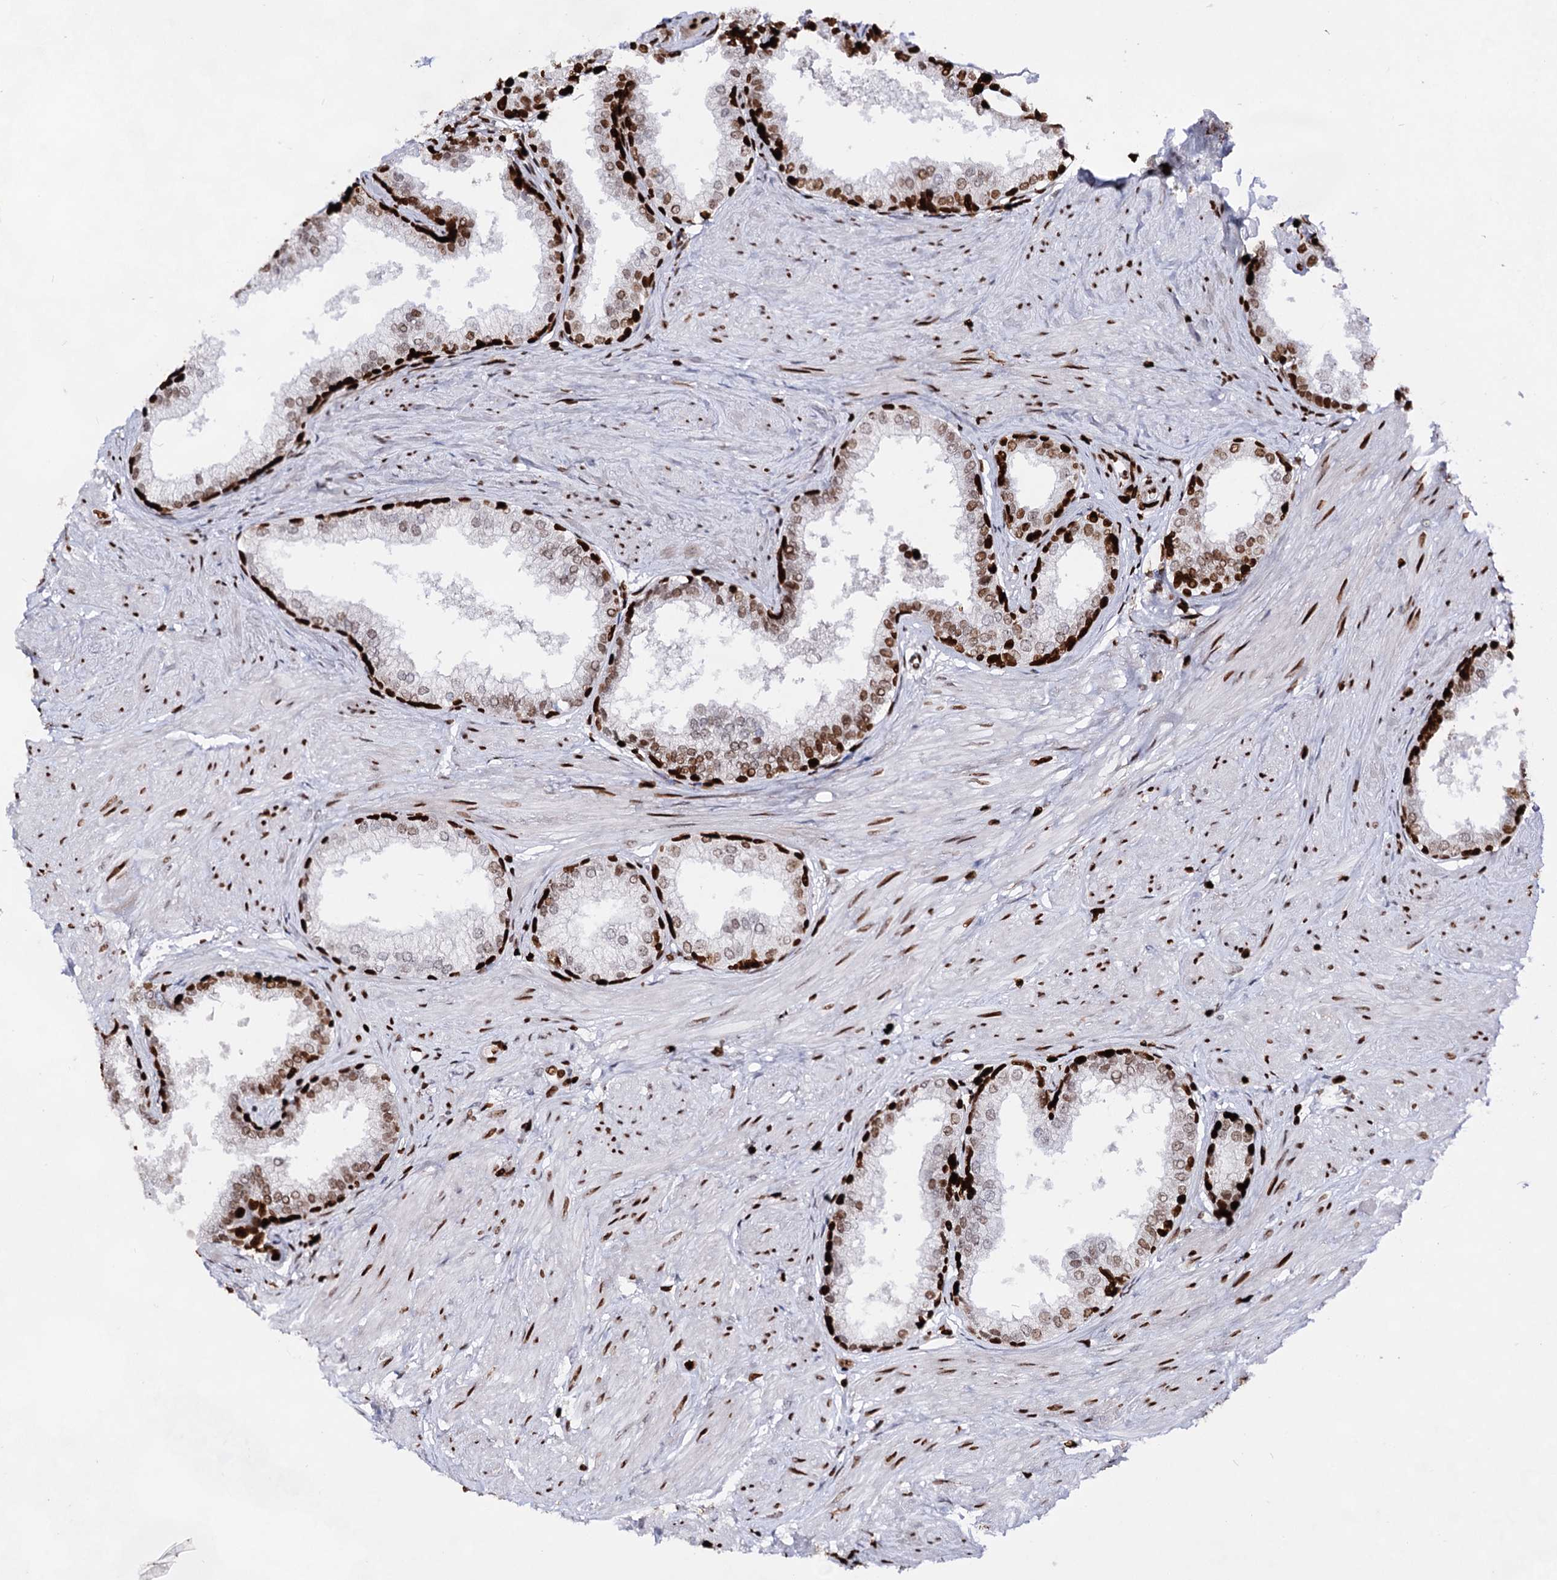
{"staining": {"intensity": "strong", "quantity": "<25%", "location": "nuclear"}, "tissue": "prostate", "cell_type": "Glandular cells", "image_type": "normal", "snomed": [{"axis": "morphology", "description": "Normal tissue, NOS"}, {"axis": "topography", "description": "Prostate"}], "caption": "Immunohistochemical staining of unremarkable prostate shows strong nuclear protein staining in approximately <25% of glandular cells.", "gene": "HMGB2", "patient": {"sex": "male", "age": 48}}